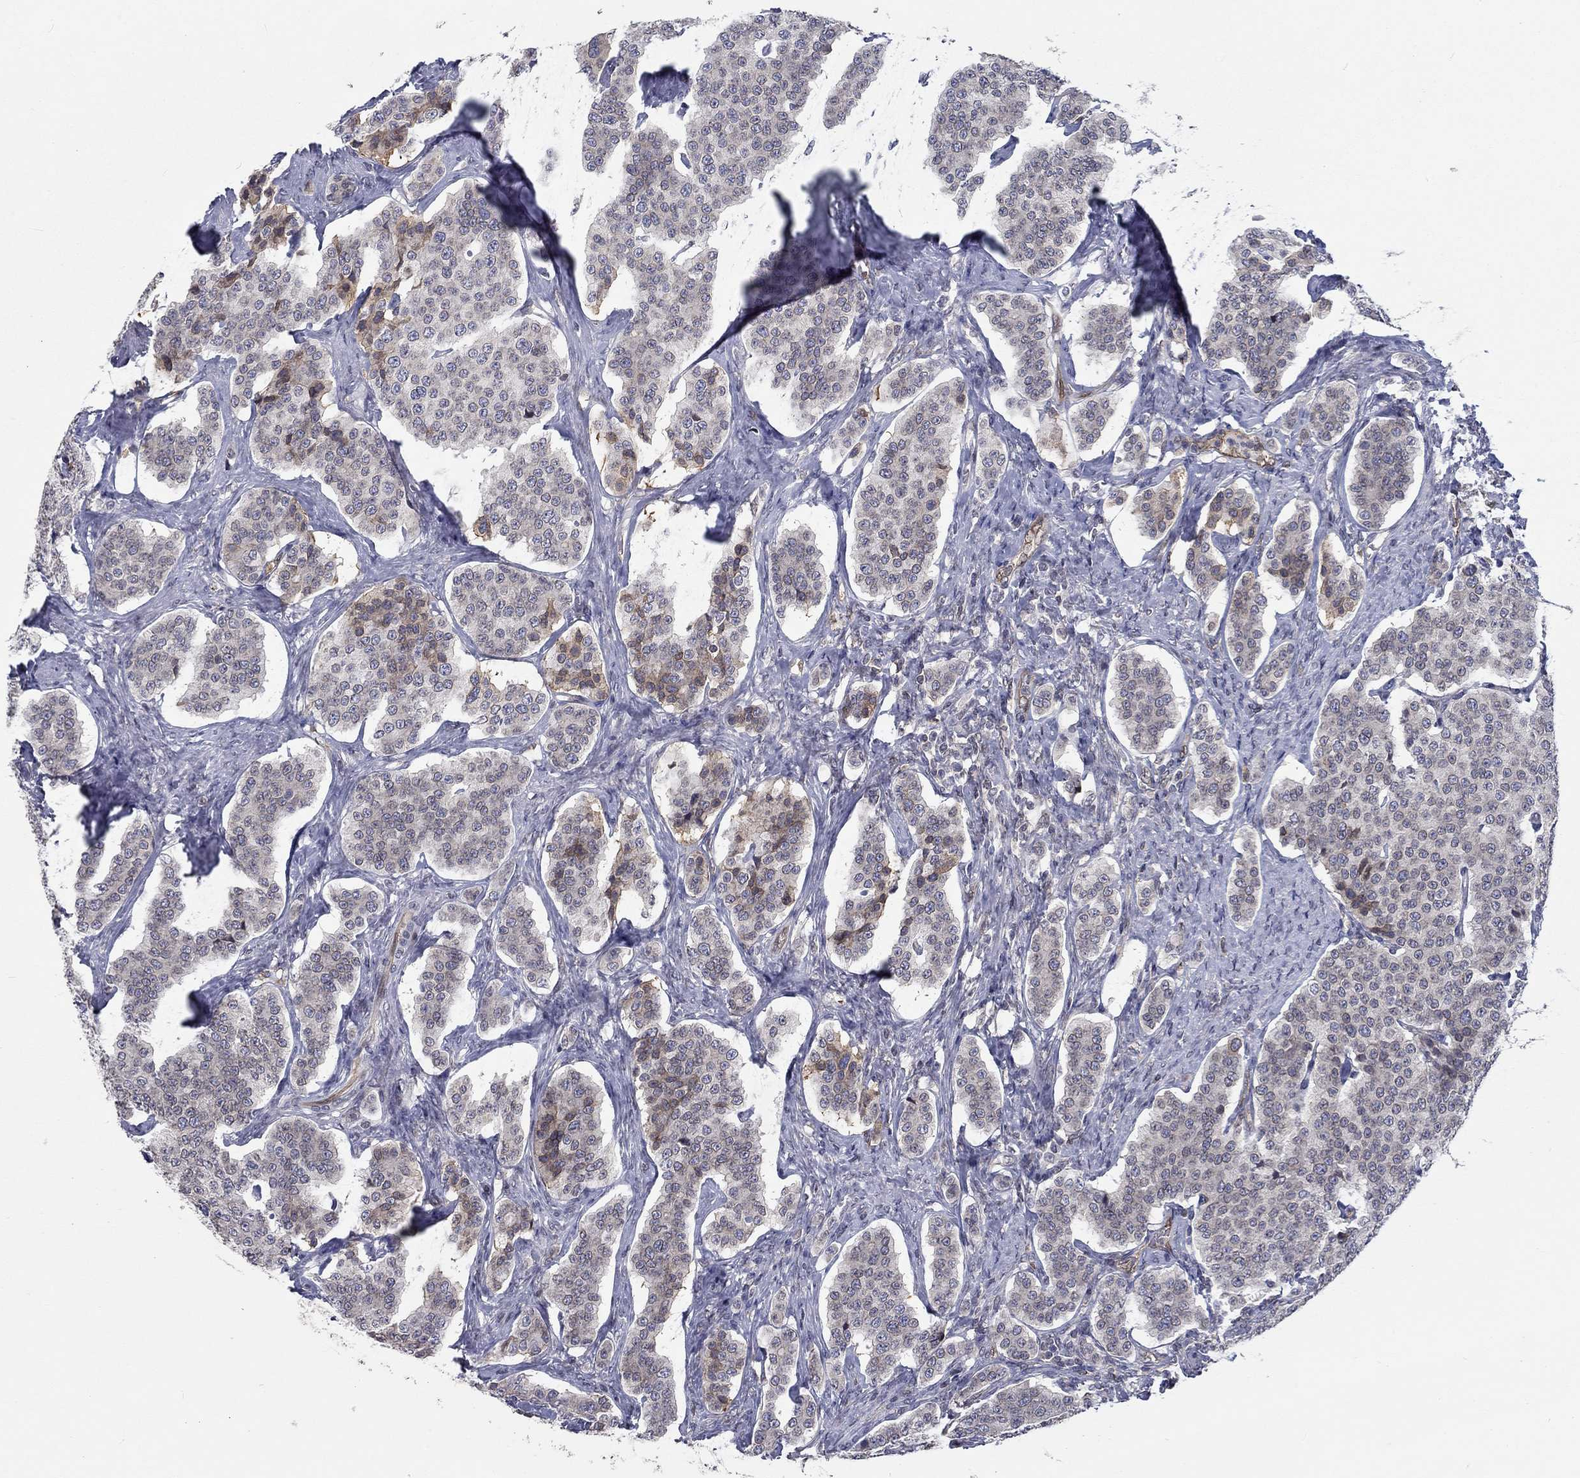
{"staining": {"intensity": "weak", "quantity": "<25%", "location": "cytoplasmic/membranous"}, "tissue": "carcinoid", "cell_type": "Tumor cells", "image_type": "cancer", "snomed": [{"axis": "morphology", "description": "Carcinoid, malignant, NOS"}, {"axis": "topography", "description": "Small intestine"}], "caption": "This is an immunohistochemistry photomicrograph of human carcinoid. There is no staining in tumor cells.", "gene": "CETN3", "patient": {"sex": "female", "age": 58}}